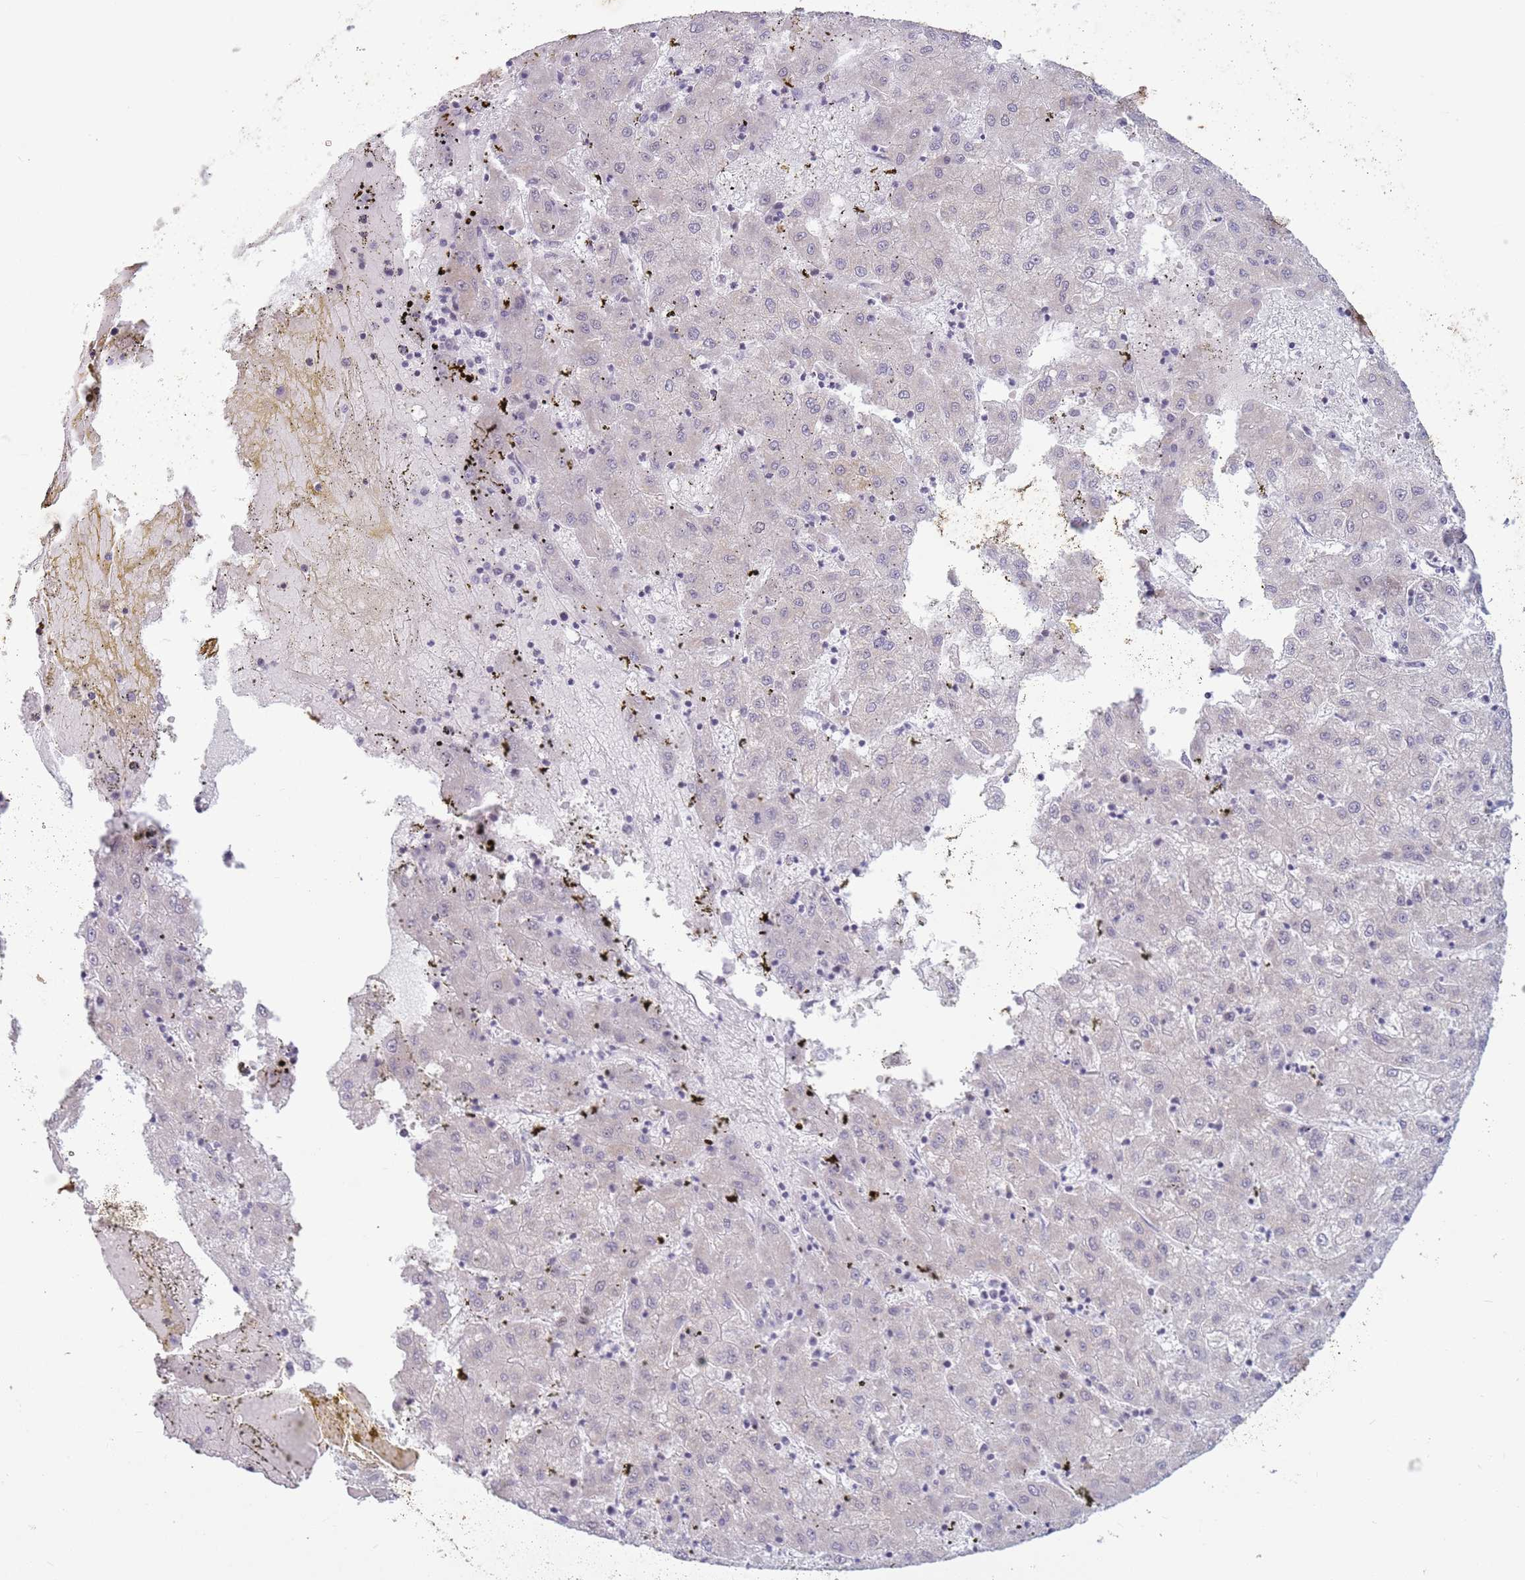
{"staining": {"intensity": "negative", "quantity": "none", "location": "none"}, "tissue": "liver cancer", "cell_type": "Tumor cells", "image_type": "cancer", "snomed": [{"axis": "morphology", "description": "Carcinoma, Hepatocellular, NOS"}, {"axis": "topography", "description": "Liver"}], "caption": "This is a histopathology image of immunohistochemistry staining of liver cancer (hepatocellular carcinoma), which shows no expression in tumor cells.", "gene": "MRPL34", "patient": {"sex": "male", "age": 72}}